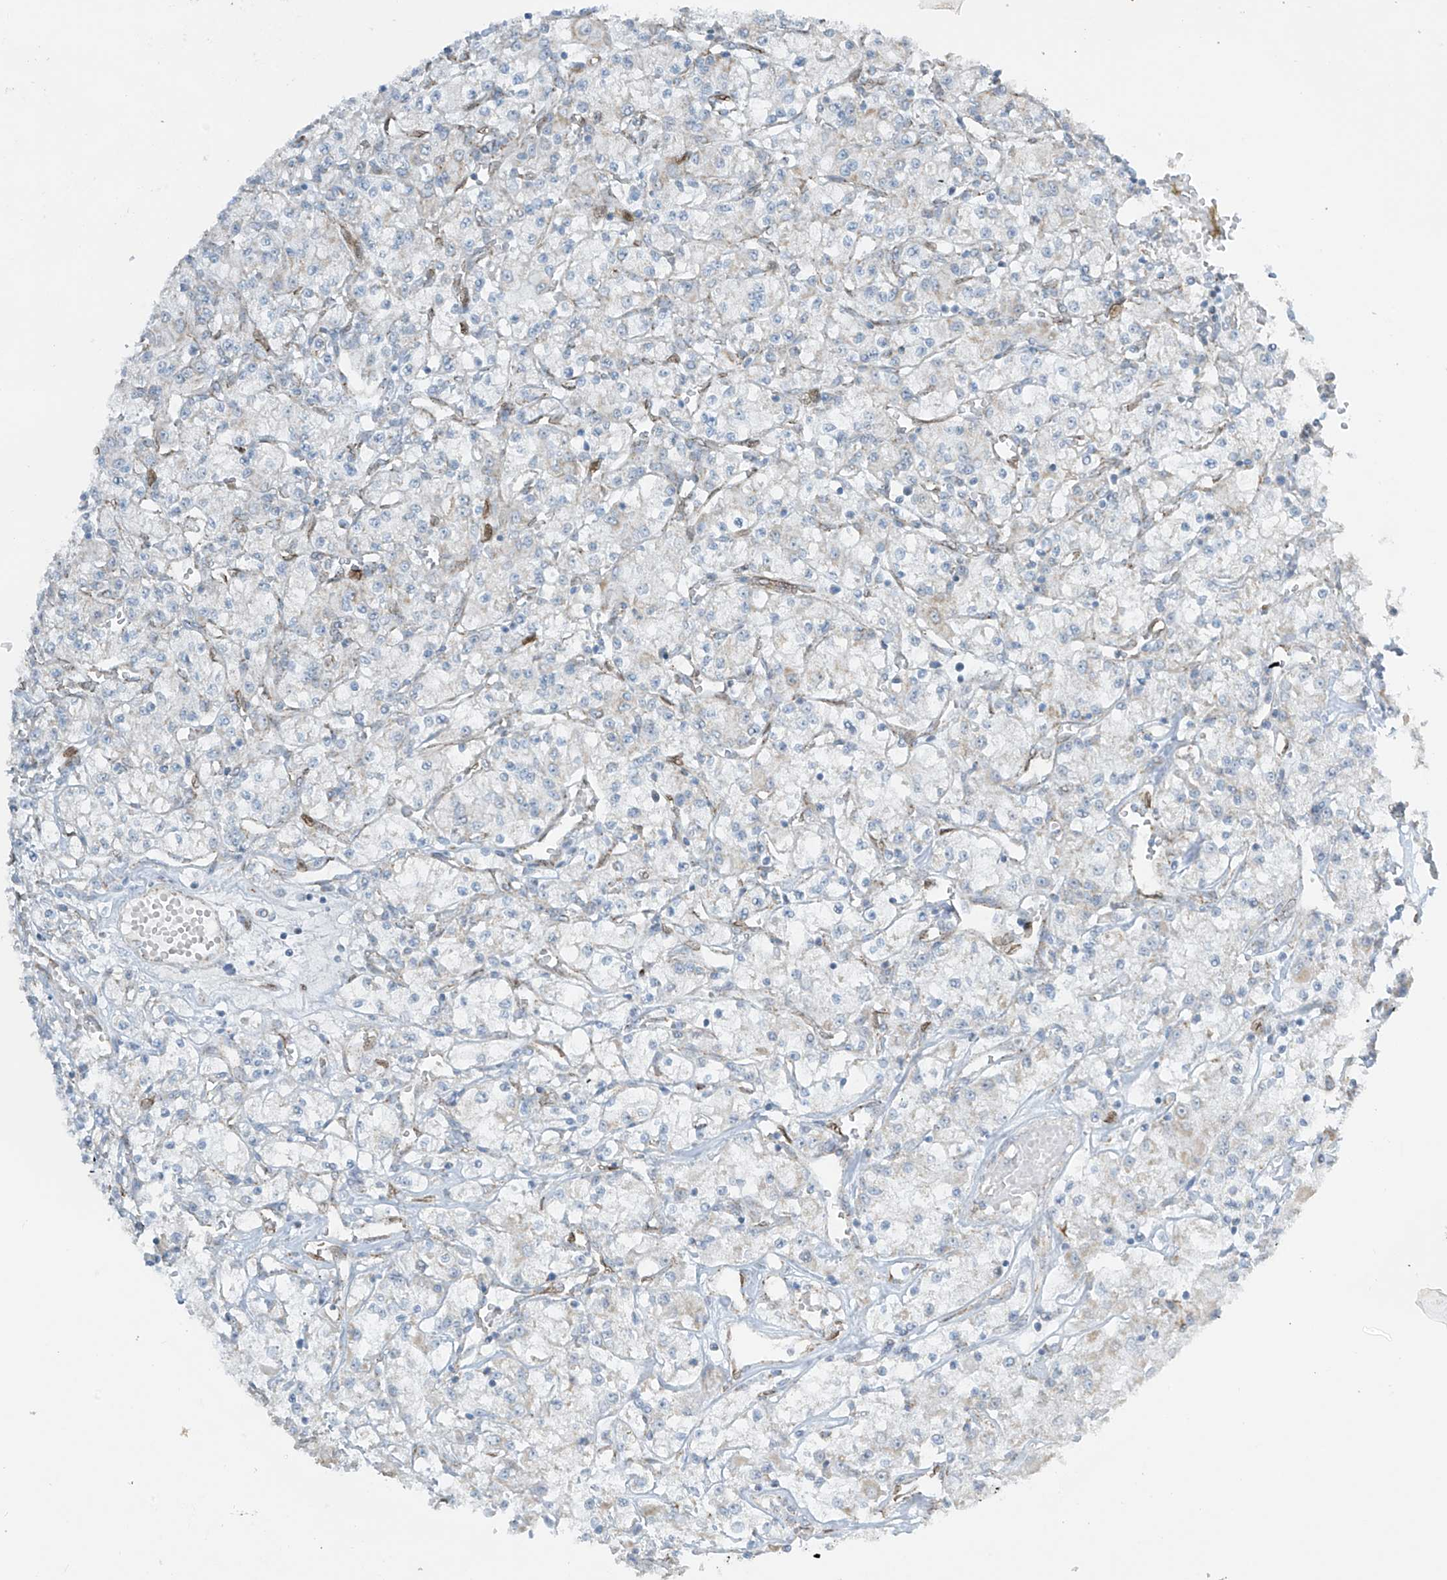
{"staining": {"intensity": "negative", "quantity": "none", "location": "none"}, "tissue": "renal cancer", "cell_type": "Tumor cells", "image_type": "cancer", "snomed": [{"axis": "morphology", "description": "Adenocarcinoma, NOS"}, {"axis": "topography", "description": "Kidney"}], "caption": "An immunohistochemistry (IHC) micrograph of adenocarcinoma (renal) is shown. There is no staining in tumor cells of adenocarcinoma (renal).", "gene": "SMDT1", "patient": {"sex": "female", "age": 59}}